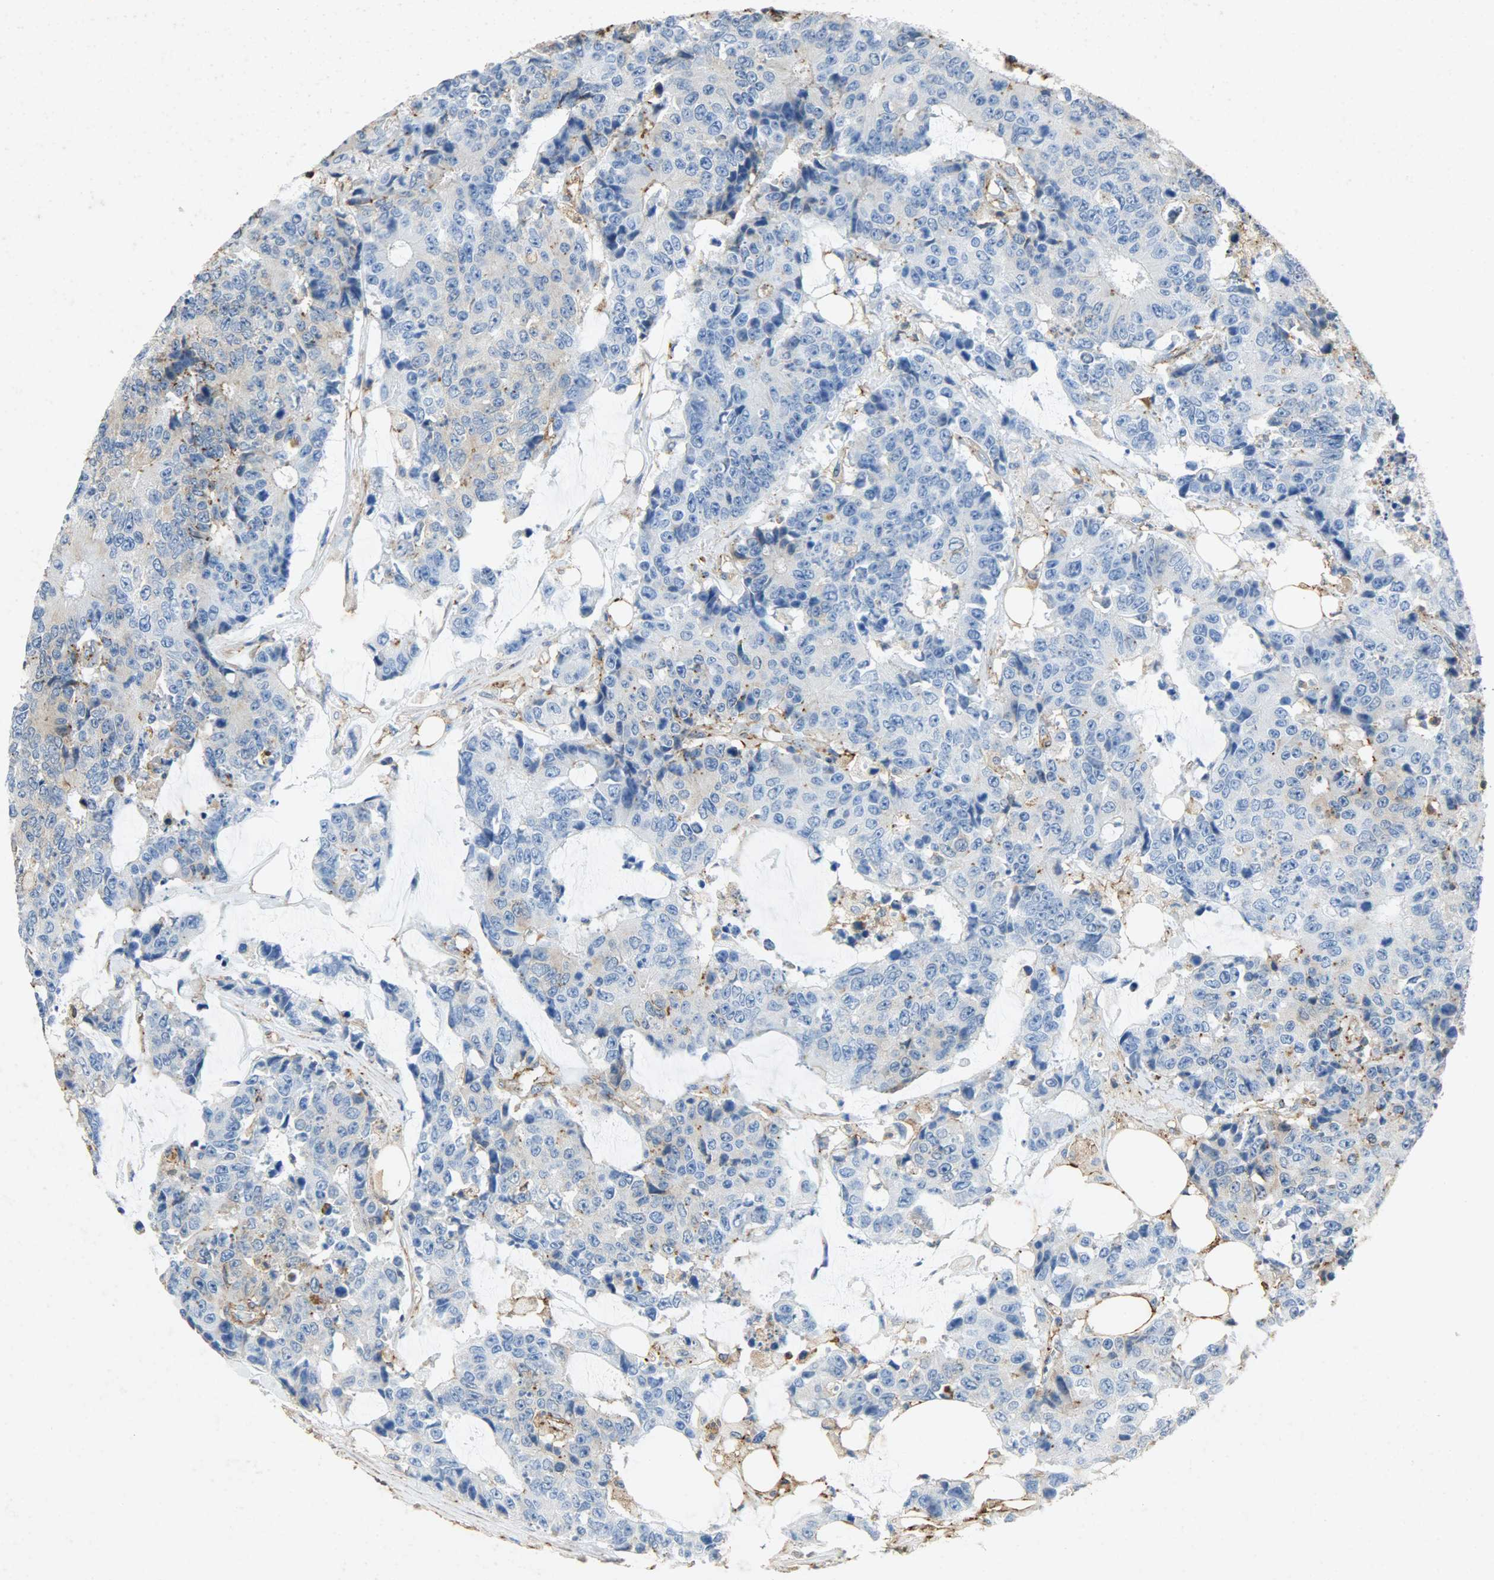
{"staining": {"intensity": "negative", "quantity": "none", "location": "none"}, "tissue": "colorectal cancer", "cell_type": "Tumor cells", "image_type": "cancer", "snomed": [{"axis": "morphology", "description": "Adenocarcinoma, NOS"}, {"axis": "topography", "description": "Colon"}], "caption": "High power microscopy image of an immunohistochemistry (IHC) micrograph of colorectal cancer, revealing no significant positivity in tumor cells.", "gene": "ANXA6", "patient": {"sex": "female", "age": 86}}